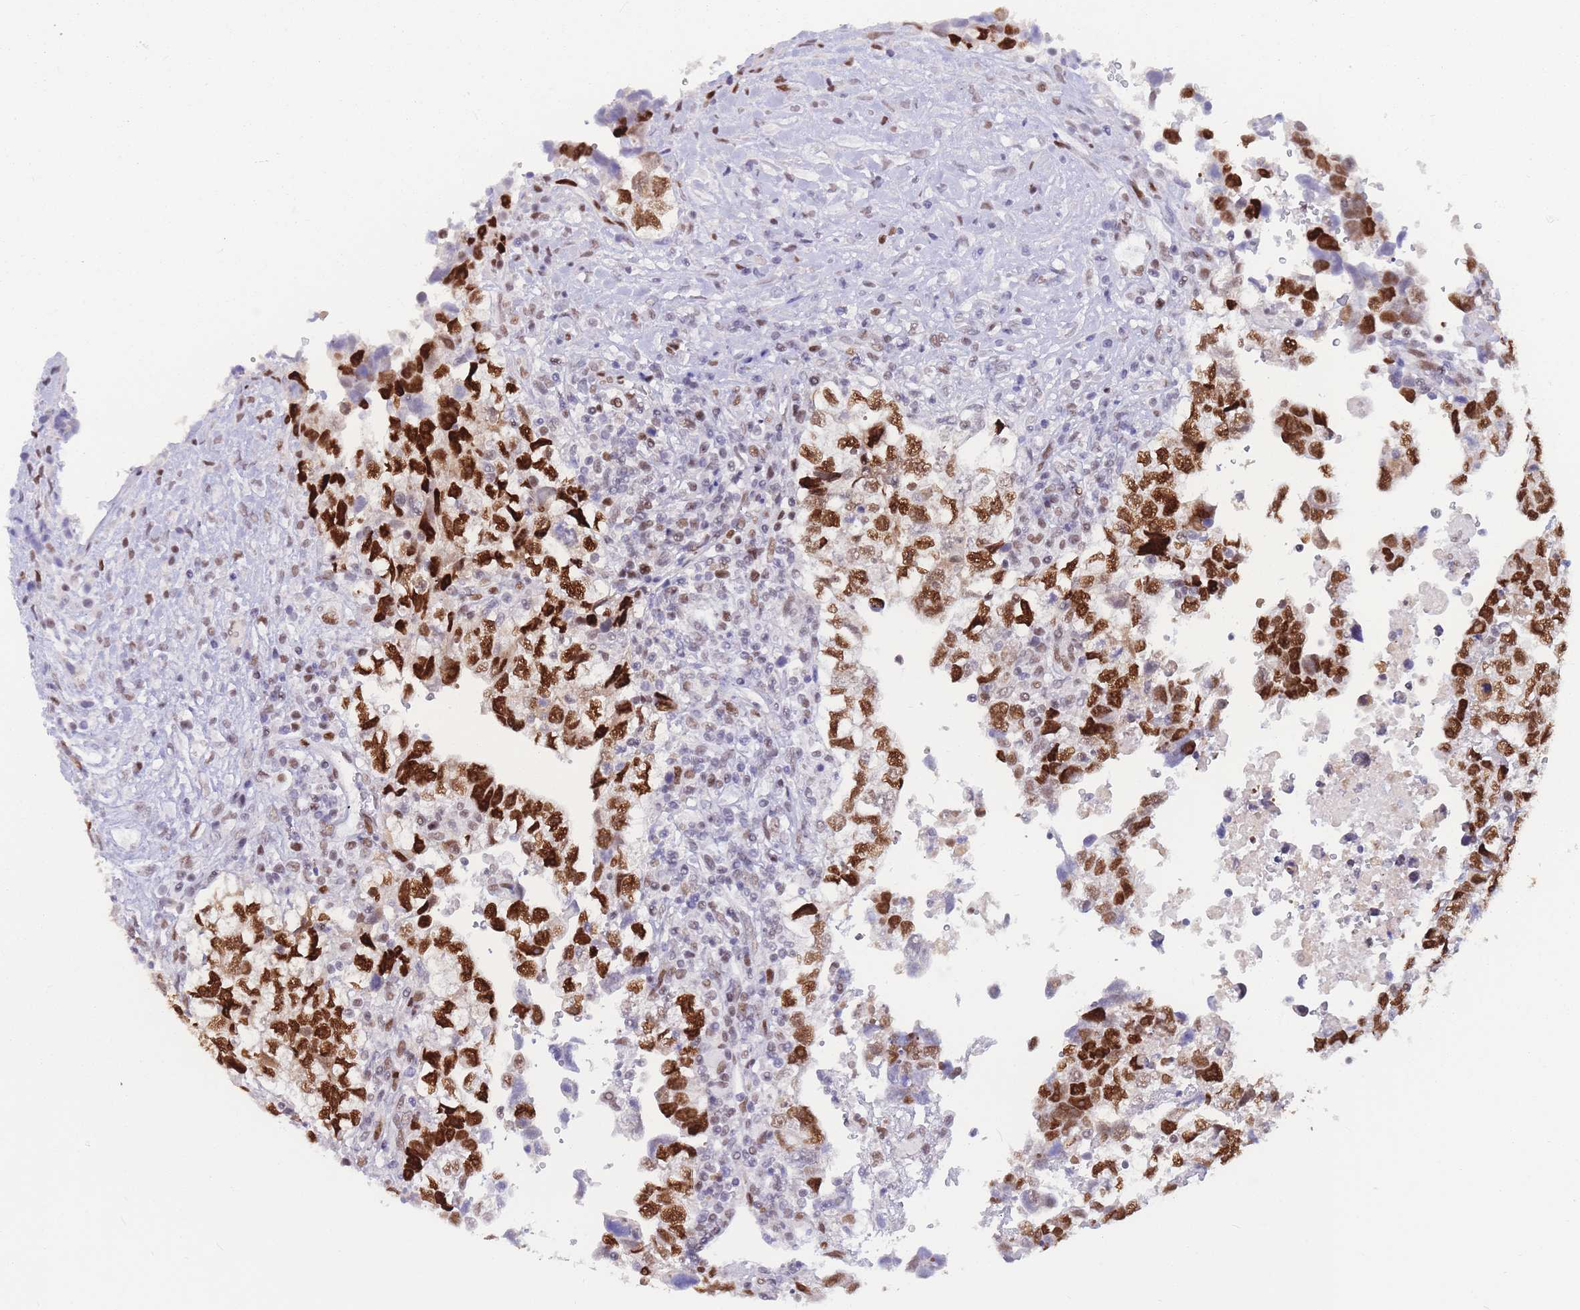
{"staining": {"intensity": "strong", "quantity": ">75%", "location": "nuclear"}, "tissue": "testis cancer", "cell_type": "Tumor cells", "image_type": "cancer", "snomed": [{"axis": "morphology", "description": "Carcinoma, Embryonal, NOS"}, {"axis": "topography", "description": "Testis"}], "caption": "About >75% of tumor cells in human embryonal carcinoma (testis) display strong nuclear protein positivity as visualized by brown immunohistochemical staining.", "gene": "NASP", "patient": {"sex": "male", "age": 37}}